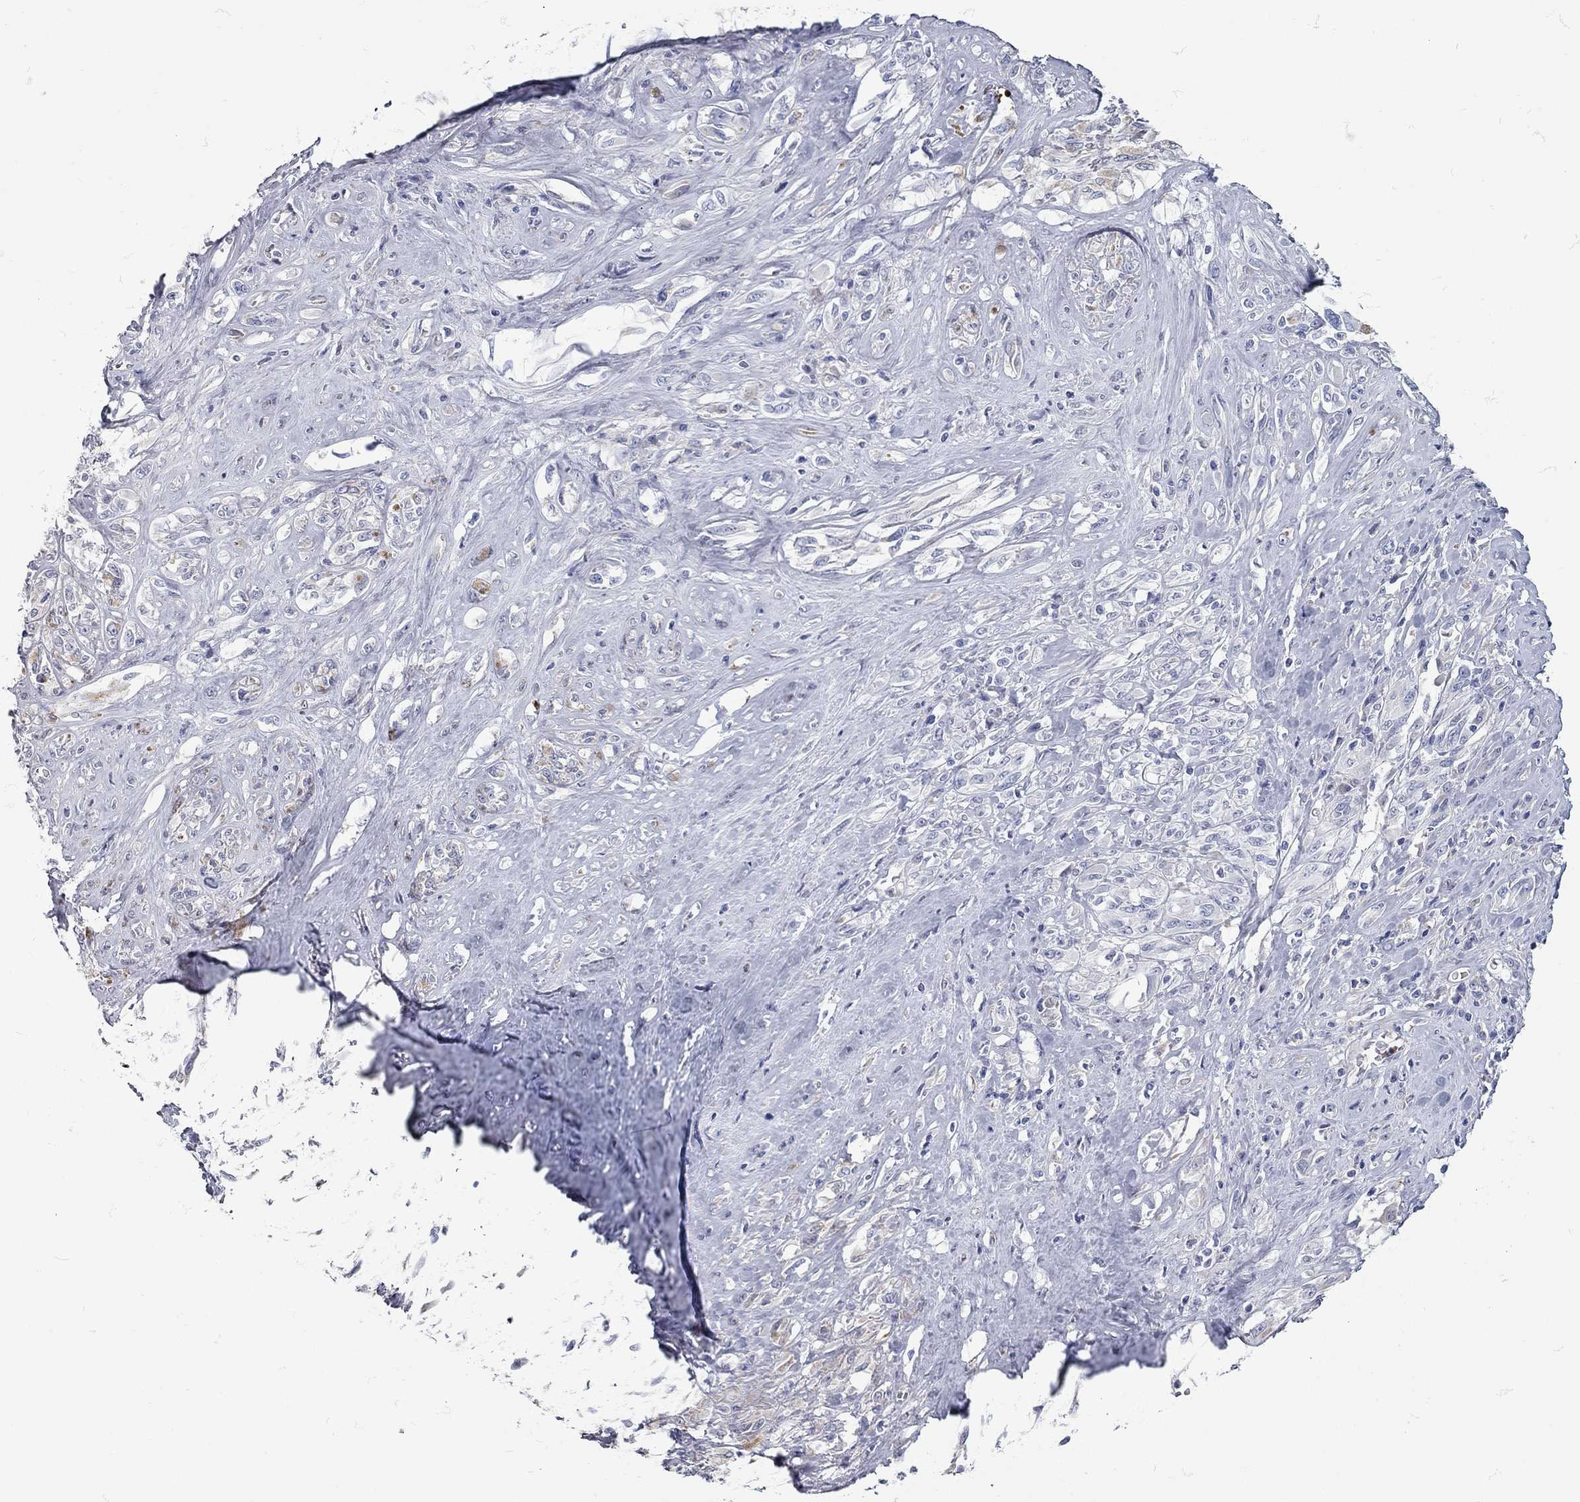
{"staining": {"intensity": "weak", "quantity": "<25%", "location": "cytoplasmic/membranous"}, "tissue": "melanoma", "cell_type": "Tumor cells", "image_type": "cancer", "snomed": [{"axis": "morphology", "description": "Malignant melanoma, NOS"}, {"axis": "topography", "description": "Skin"}], "caption": "Immunohistochemistry of human malignant melanoma displays no positivity in tumor cells.", "gene": "XAGE2", "patient": {"sex": "female", "age": 91}}